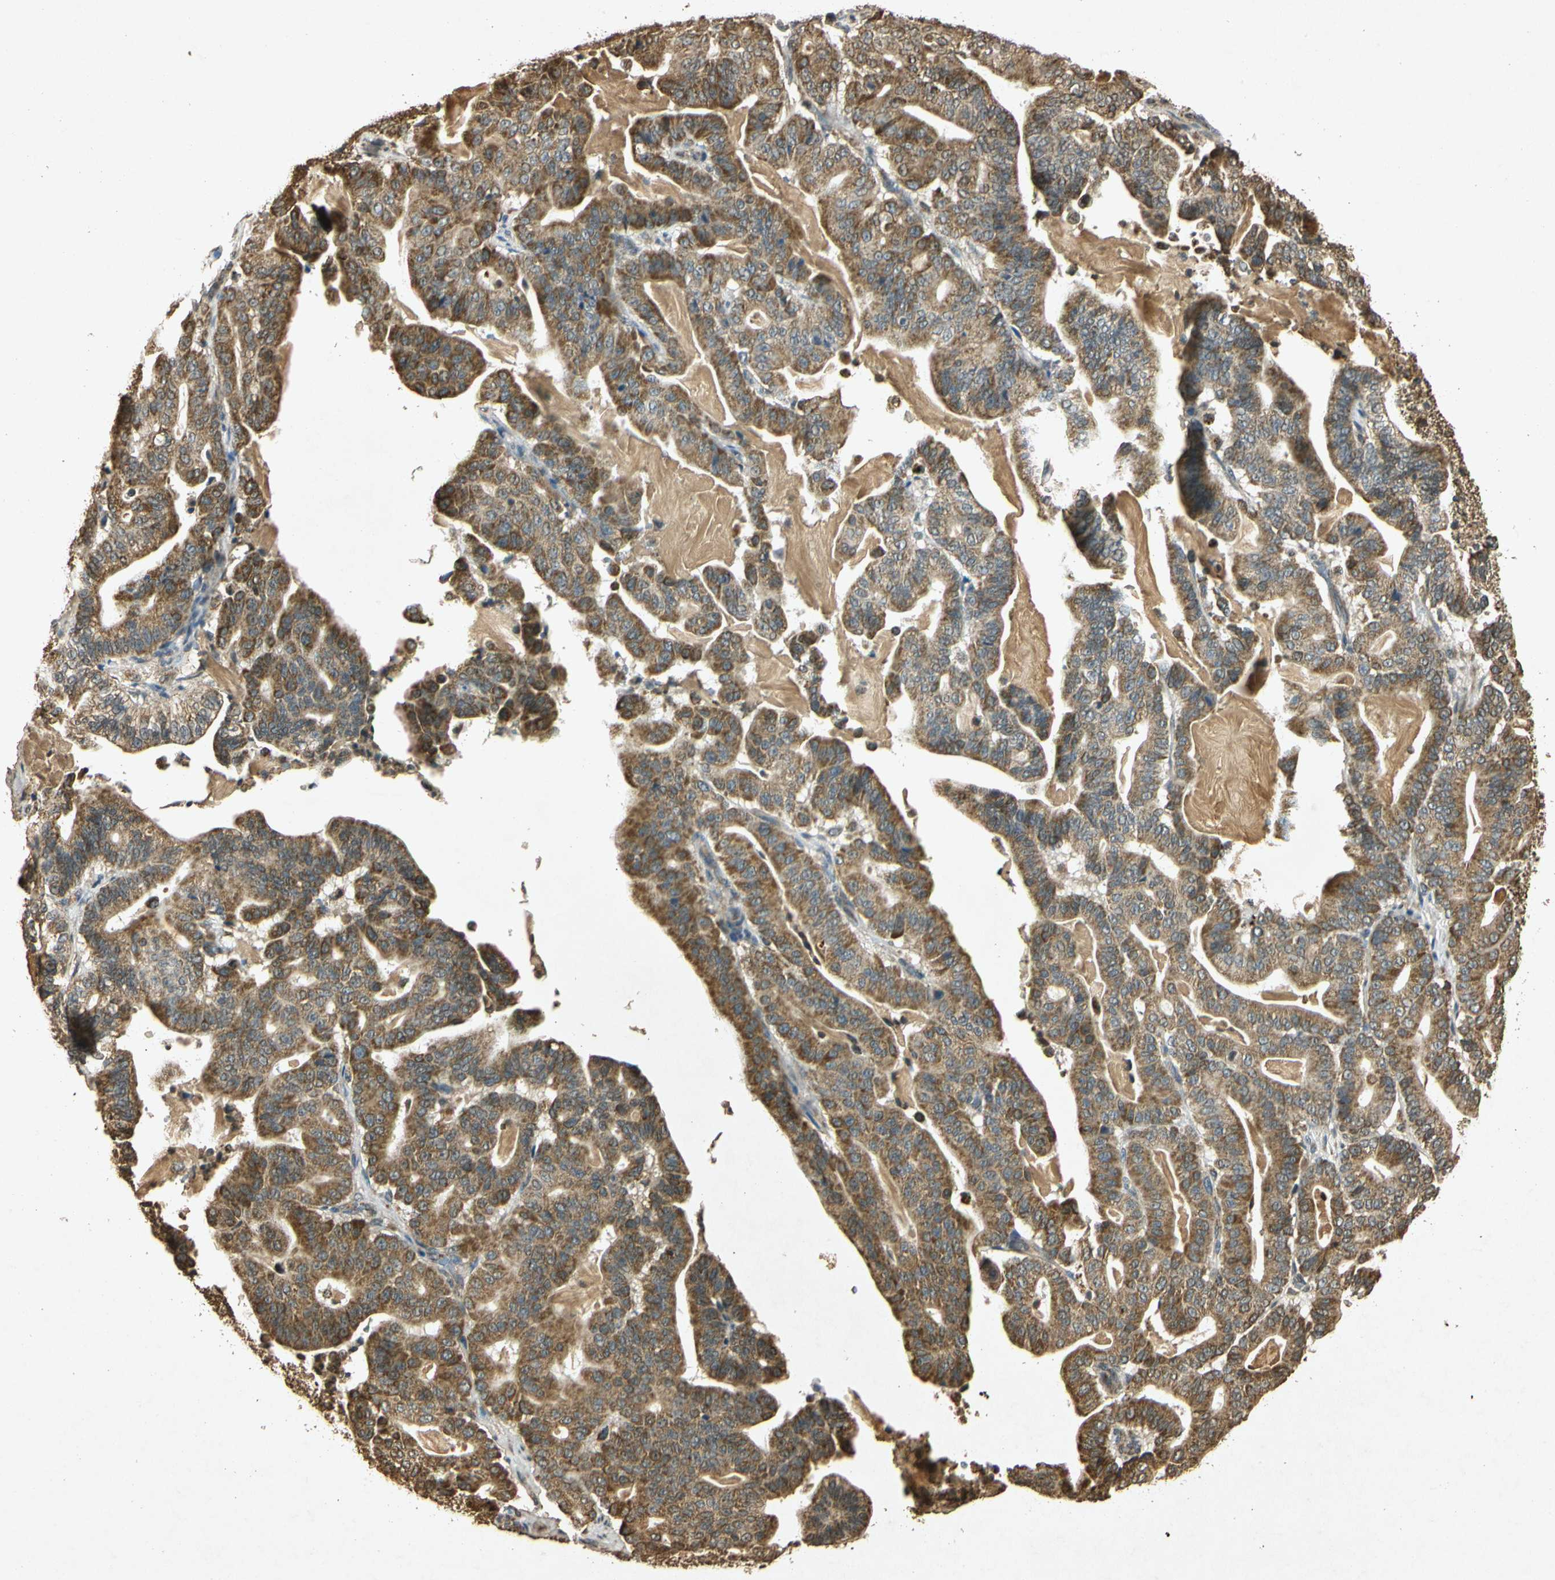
{"staining": {"intensity": "moderate", "quantity": ">75%", "location": "cytoplasmic/membranous"}, "tissue": "pancreatic cancer", "cell_type": "Tumor cells", "image_type": "cancer", "snomed": [{"axis": "morphology", "description": "Adenocarcinoma, NOS"}, {"axis": "topography", "description": "Pancreas"}], "caption": "Pancreatic adenocarcinoma stained for a protein (brown) displays moderate cytoplasmic/membranous positive expression in about >75% of tumor cells.", "gene": "PRDX3", "patient": {"sex": "male", "age": 63}}